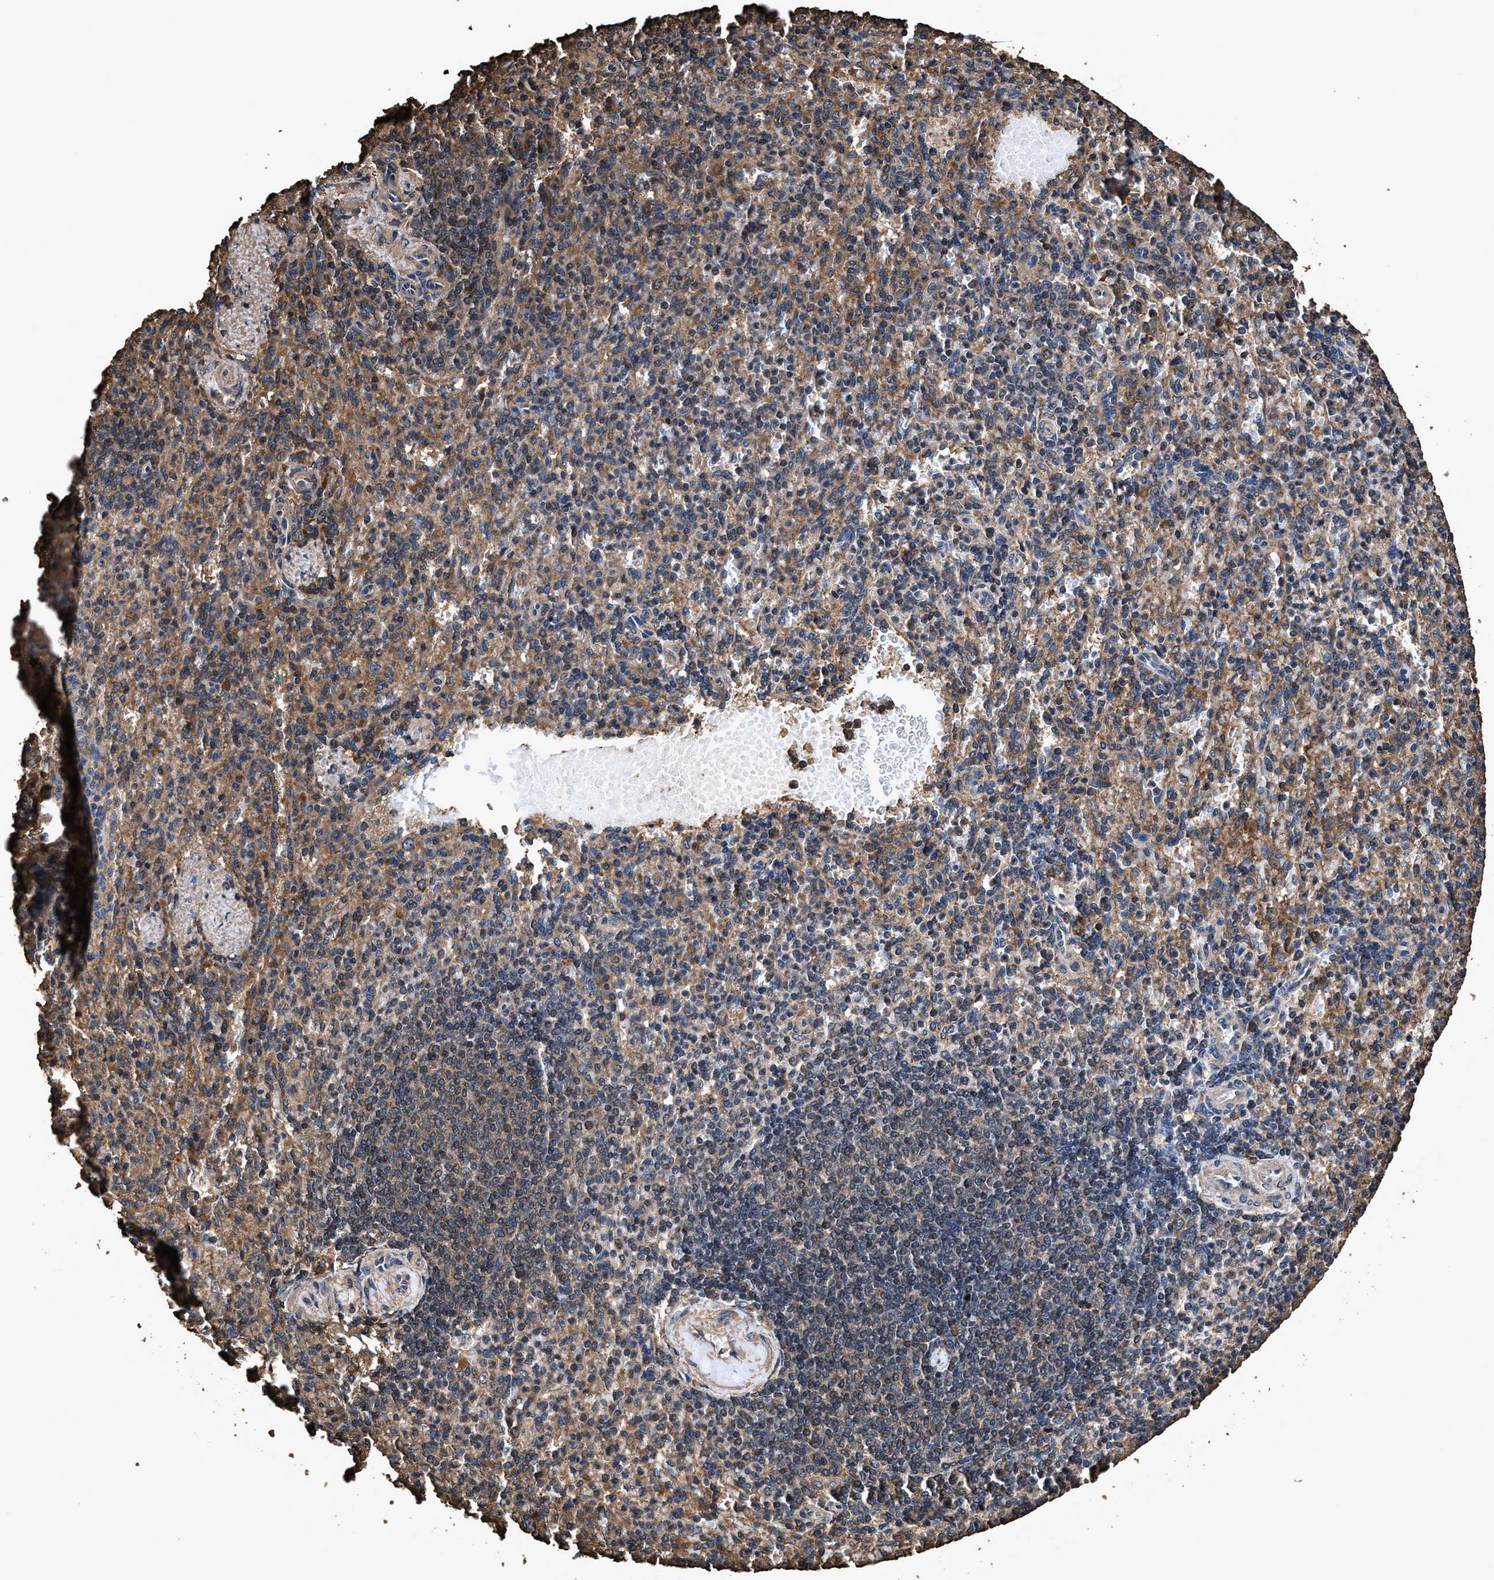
{"staining": {"intensity": "moderate", "quantity": ">75%", "location": "cytoplasmic/membranous"}, "tissue": "spleen", "cell_type": "Cells in red pulp", "image_type": "normal", "snomed": [{"axis": "morphology", "description": "Normal tissue, NOS"}, {"axis": "topography", "description": "Spleen"}], "caption": "Moderate cytoplasmic/membranous protein staining is identified in about >75% of cells in red pulp in spleen.", "gene": "ZMYND19", "patient": {"sex": "female", "age": 74}}